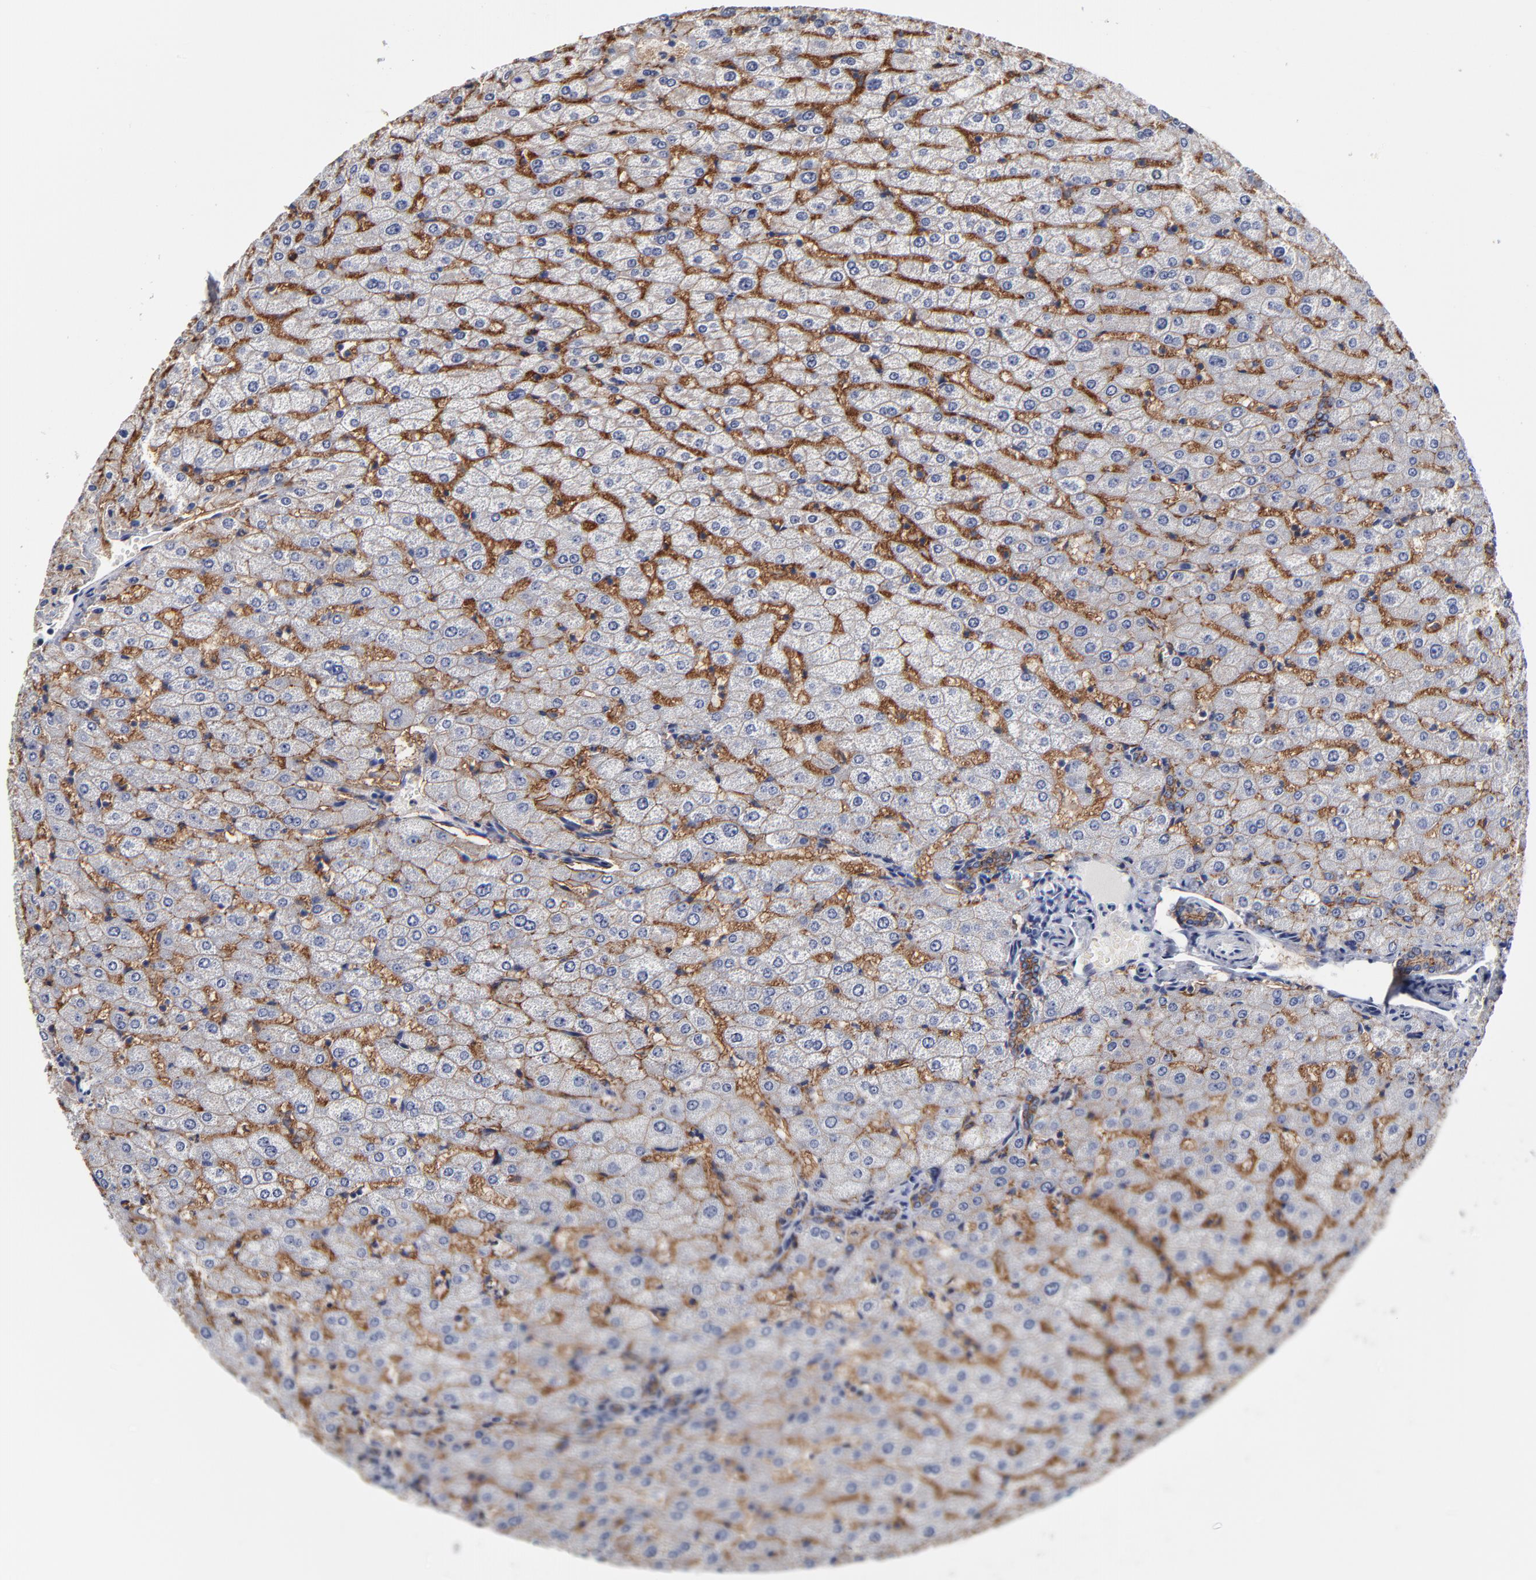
{"staining": {"intensity": "strong", "quantity": ">75%", "location": "cytoplasmic/membranous"}, "tissue": "liver", "cell_type": "Cholangiocytes", "image_type": "normal", "snomed": [{"axis": "morphology", "description": "Normal tissue, NOS"}, {"axis": "morphology", "description": "Fibrosis, NOS"}, {"axis": "topography", "description": "Liver"}], "caption": "Cholangiocytes demonstrate strong cytoplasmic/membranous staining in approximately >75% of cells in normal liver. The protein of interest is stained brown, and the nuclei are stained in blue (DAB (3,3'-diaminobenzidine) IHC with brightfield microscopy, high magnification).", "gene": "CXADR", "patient": {"sex": "female", "age": 29}}